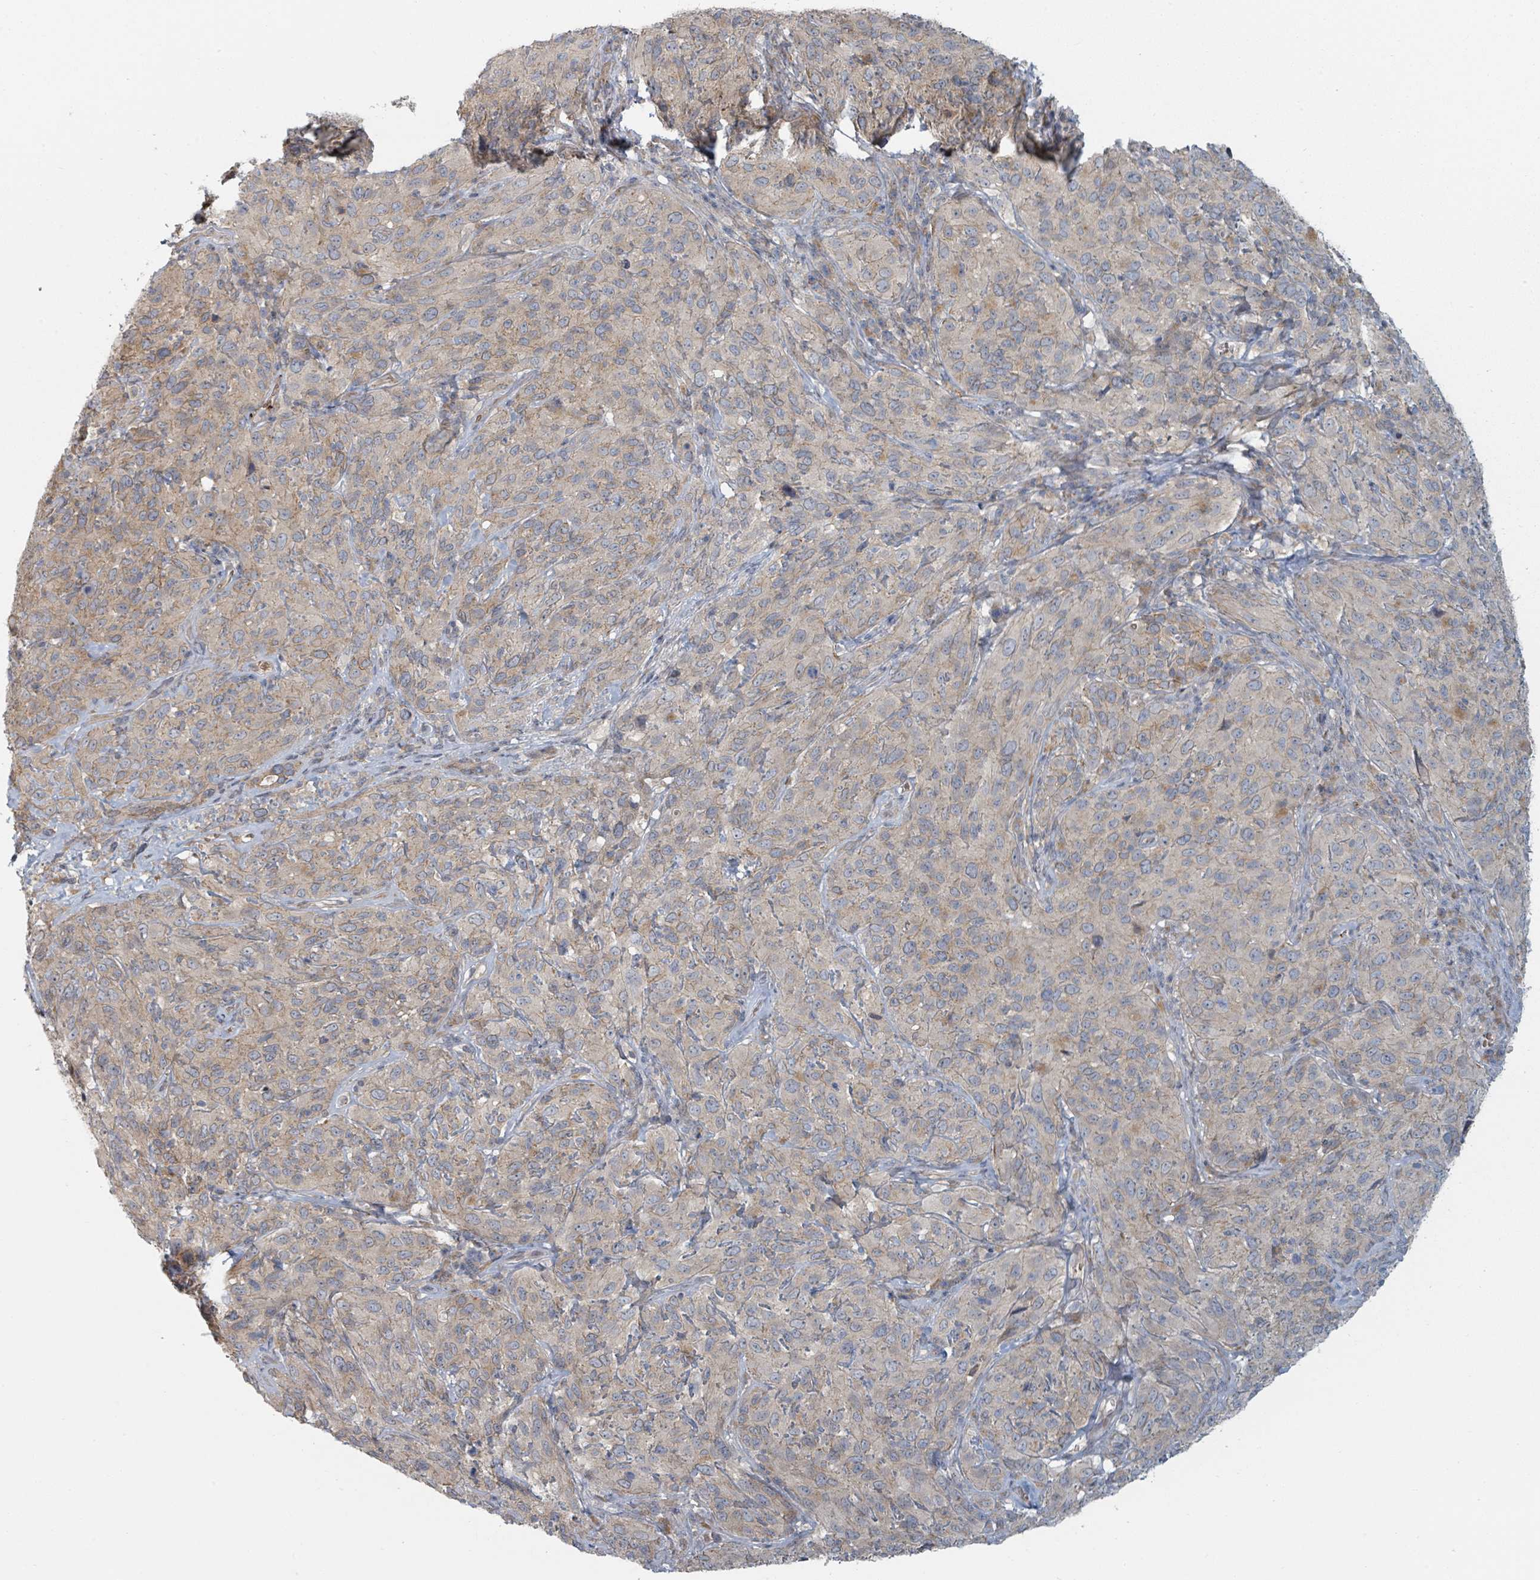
{"staining": {"intensity": "weak", "quantity": "25%-75%", "location": "cytoplasmic/membranous"}, "tissue": "cervical cancer", "cell_type": "Tumor cells", "image_type": "cancer", "snomed": [{"axis": "morphology", "description": "Squamous cell carcinoma, NOS"}, {"axis": "topography", "description": "Cervix"}], "caption": "The image shows immunohistochemical staining of cervical cancer. There is weak cytoplasmic/membranous staining is identified in about 25%-75% of tumor cells. (IHC, brightfield microscopy, high magnification).", "gene": "TRPC4AP", "patient": {"sex": "female", "age": 51}}